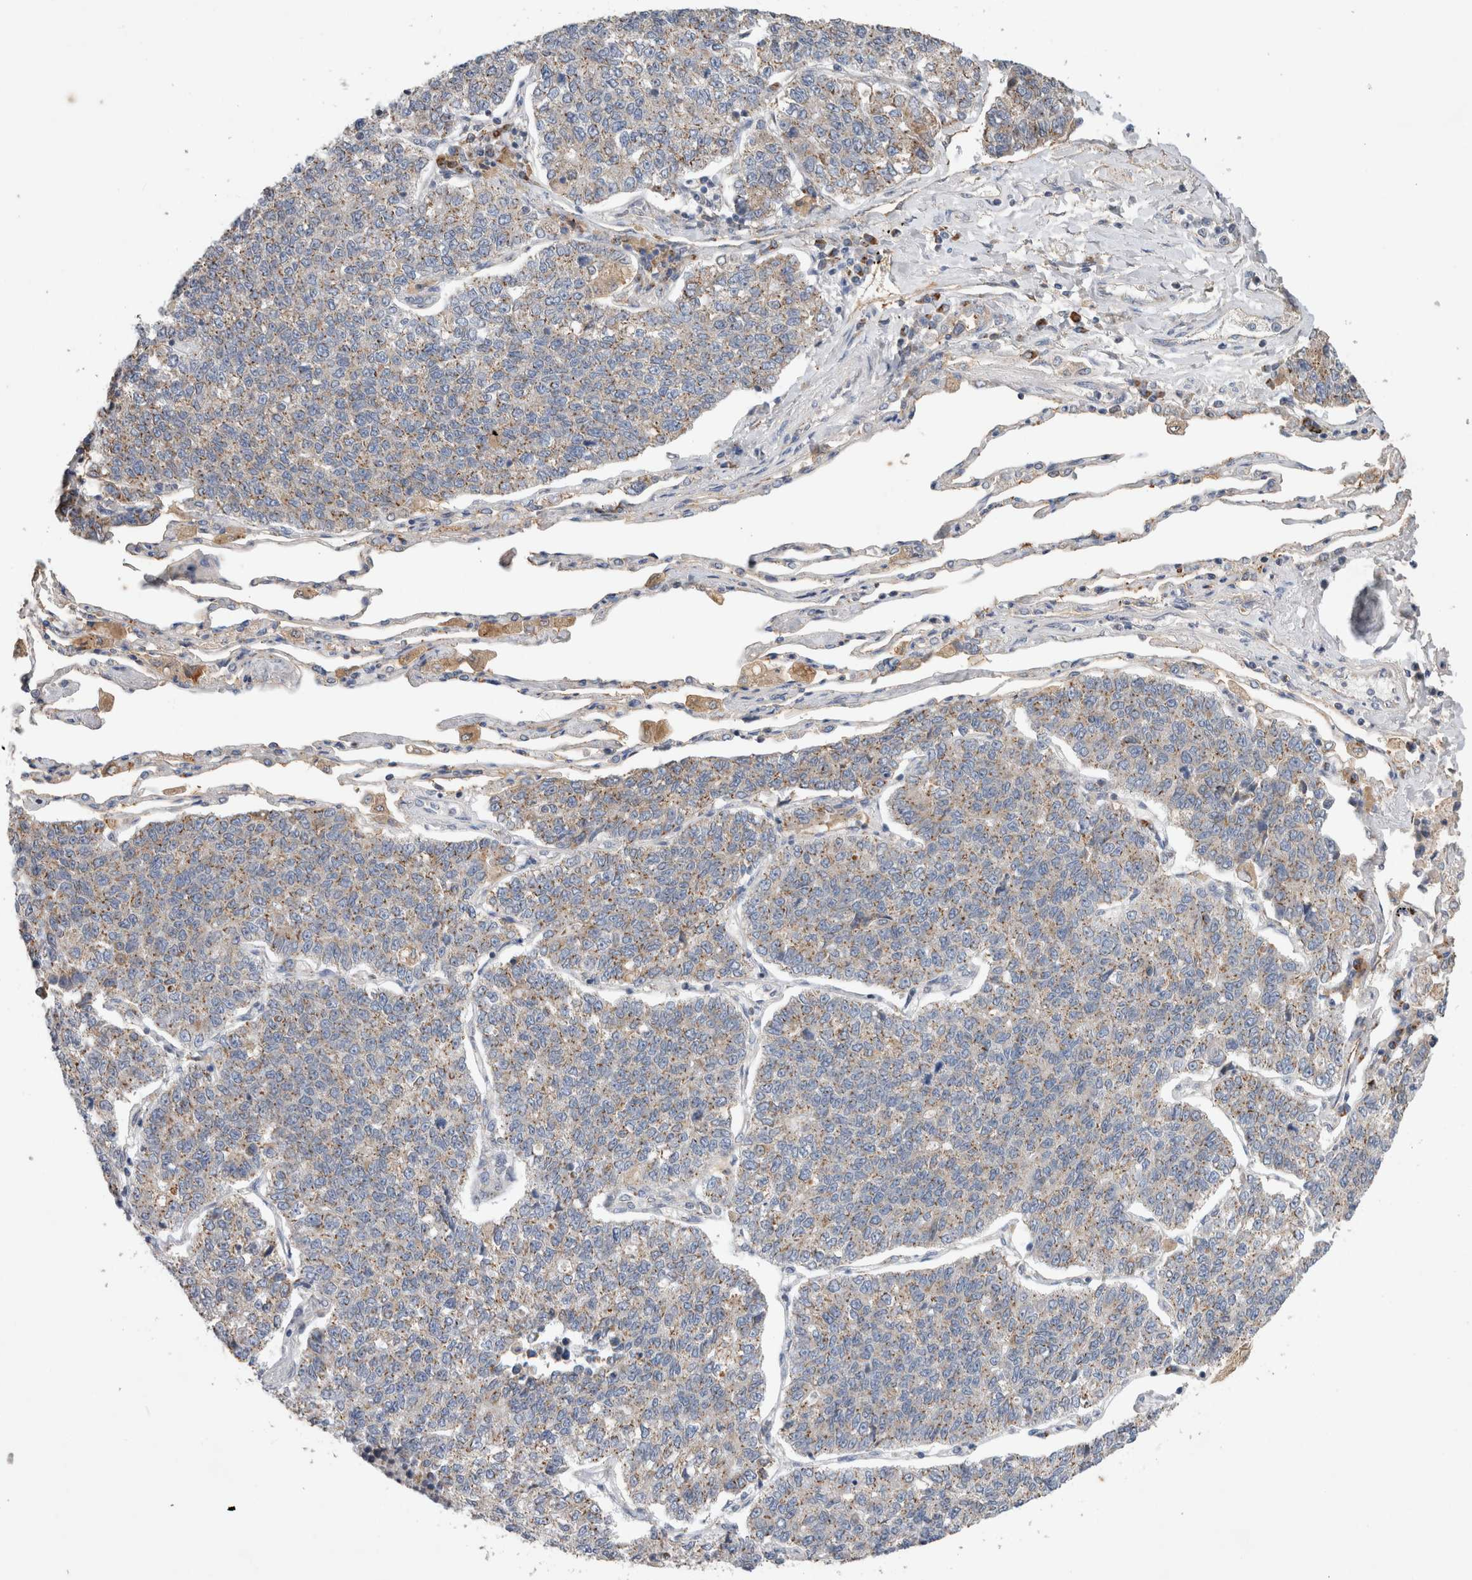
{"staining": {"intensity": "weak", "quantity": "25%-75%", "location": "cytoplasmic/membranous"}, "tissue": "lung cancer", "cell_type": "Tumor cells", "image_type": "cancer", "snomed": [{"axis": "morphology", "description": "Adenocarcinoma, NOS"}, {"axis": "topography", "description": "Lung"}], "caption": "A photomicrograph of human lung adenocarcinoma stained for a protein exhibits weak cytoplasmic/membranous brown staining in tumor cells. The staining is performed using DAB (3,3'-diaminobenzidine) brown chromogen to label protein expression. The nuclei are counter-stained blue using hematoxylin.", "gene": "IARS2", "patient": {"sex": "male", "age": 49}}